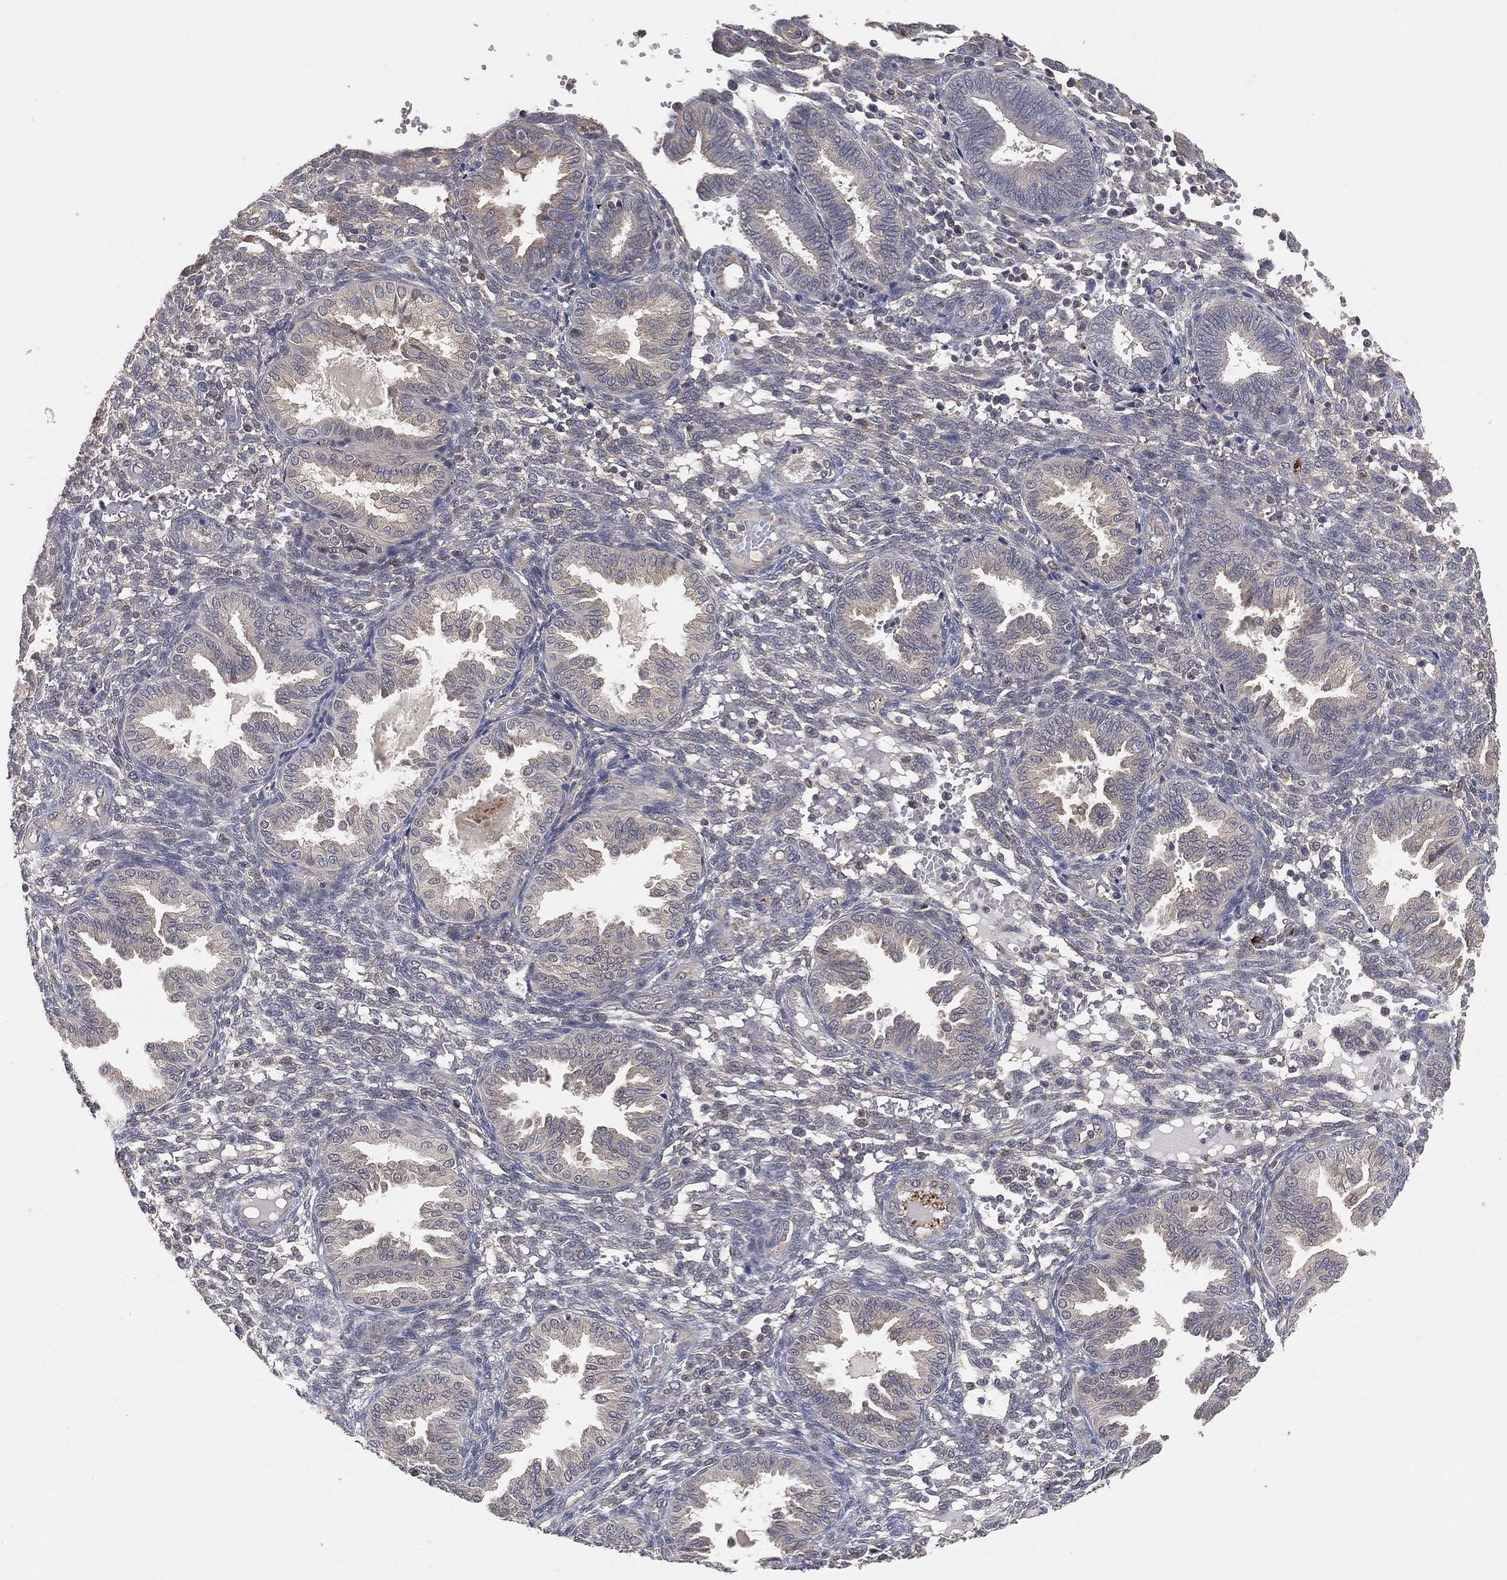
{"staining": {"intensity": "negative", "quantity": "none", "location": "none"}, "tissue": "endometrium", "cell_type": "Cells in endometrial stroma", "image_type": "normal", "snomed": [{"axis": "morphology", "description": "Normal tissue, NOS"}, {"axis": "topography", "description": "Endometrium"}], "caption": "DAB (3,3'-diaminobenzidine) immunohistochemical staining of benign endometrium demonstrates no significant expression in cells in endometrial stroma. (Brightfield microscopy of DAB (3,3'-diaminobenzidine) immunohistochemistry (IHC) at high magnification).", "gene": "MAPK1", "patient": {"sex": "female", "age": 42}}